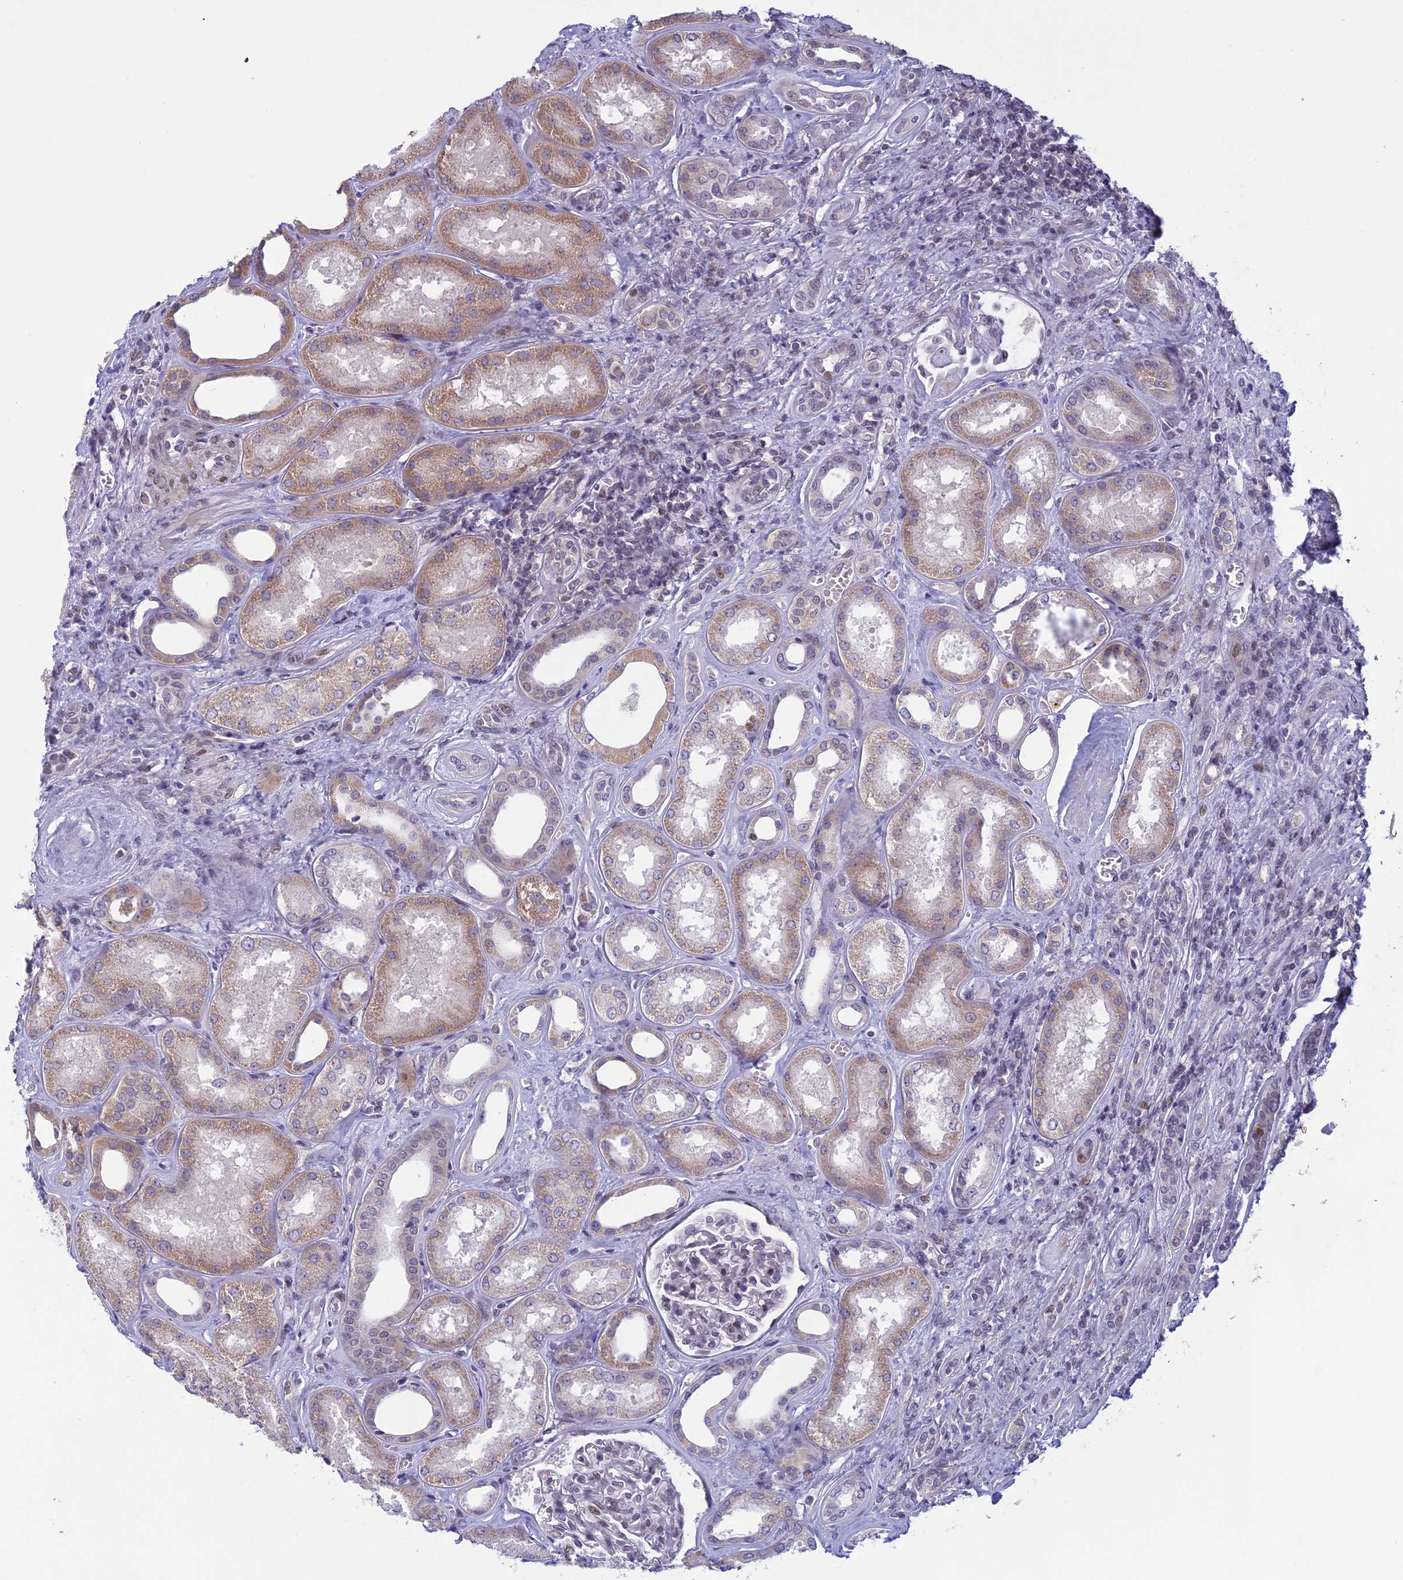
{"staining": {"intensity": "moderate", "quantity": "<25%", "location": "nuclear"}, "tissue": "kidney", "cell_type": "Cells in glomeruli", "image_type": "normal", "snomed": [{"axis": "morphology", "description": "Normal tissue, NOS"}, {"axis": "morphology", "description": "Adenocarcinoma, NOS"}, {"axis": "topography", "description": "Kidney"}], "caption": "Kidney stained with immunohistochemistry demonstrates moderate nuclear staining in approximately <25% of cells in glomeruli. The staining is performed using DAB (3,3'-diaminobenzidine) brown chromogen to label protein expression. The nuclei are counter-stained blue using hematoxylin.", "gene": "CORO2A", "patient": {"sex": "female", "age": 68}}